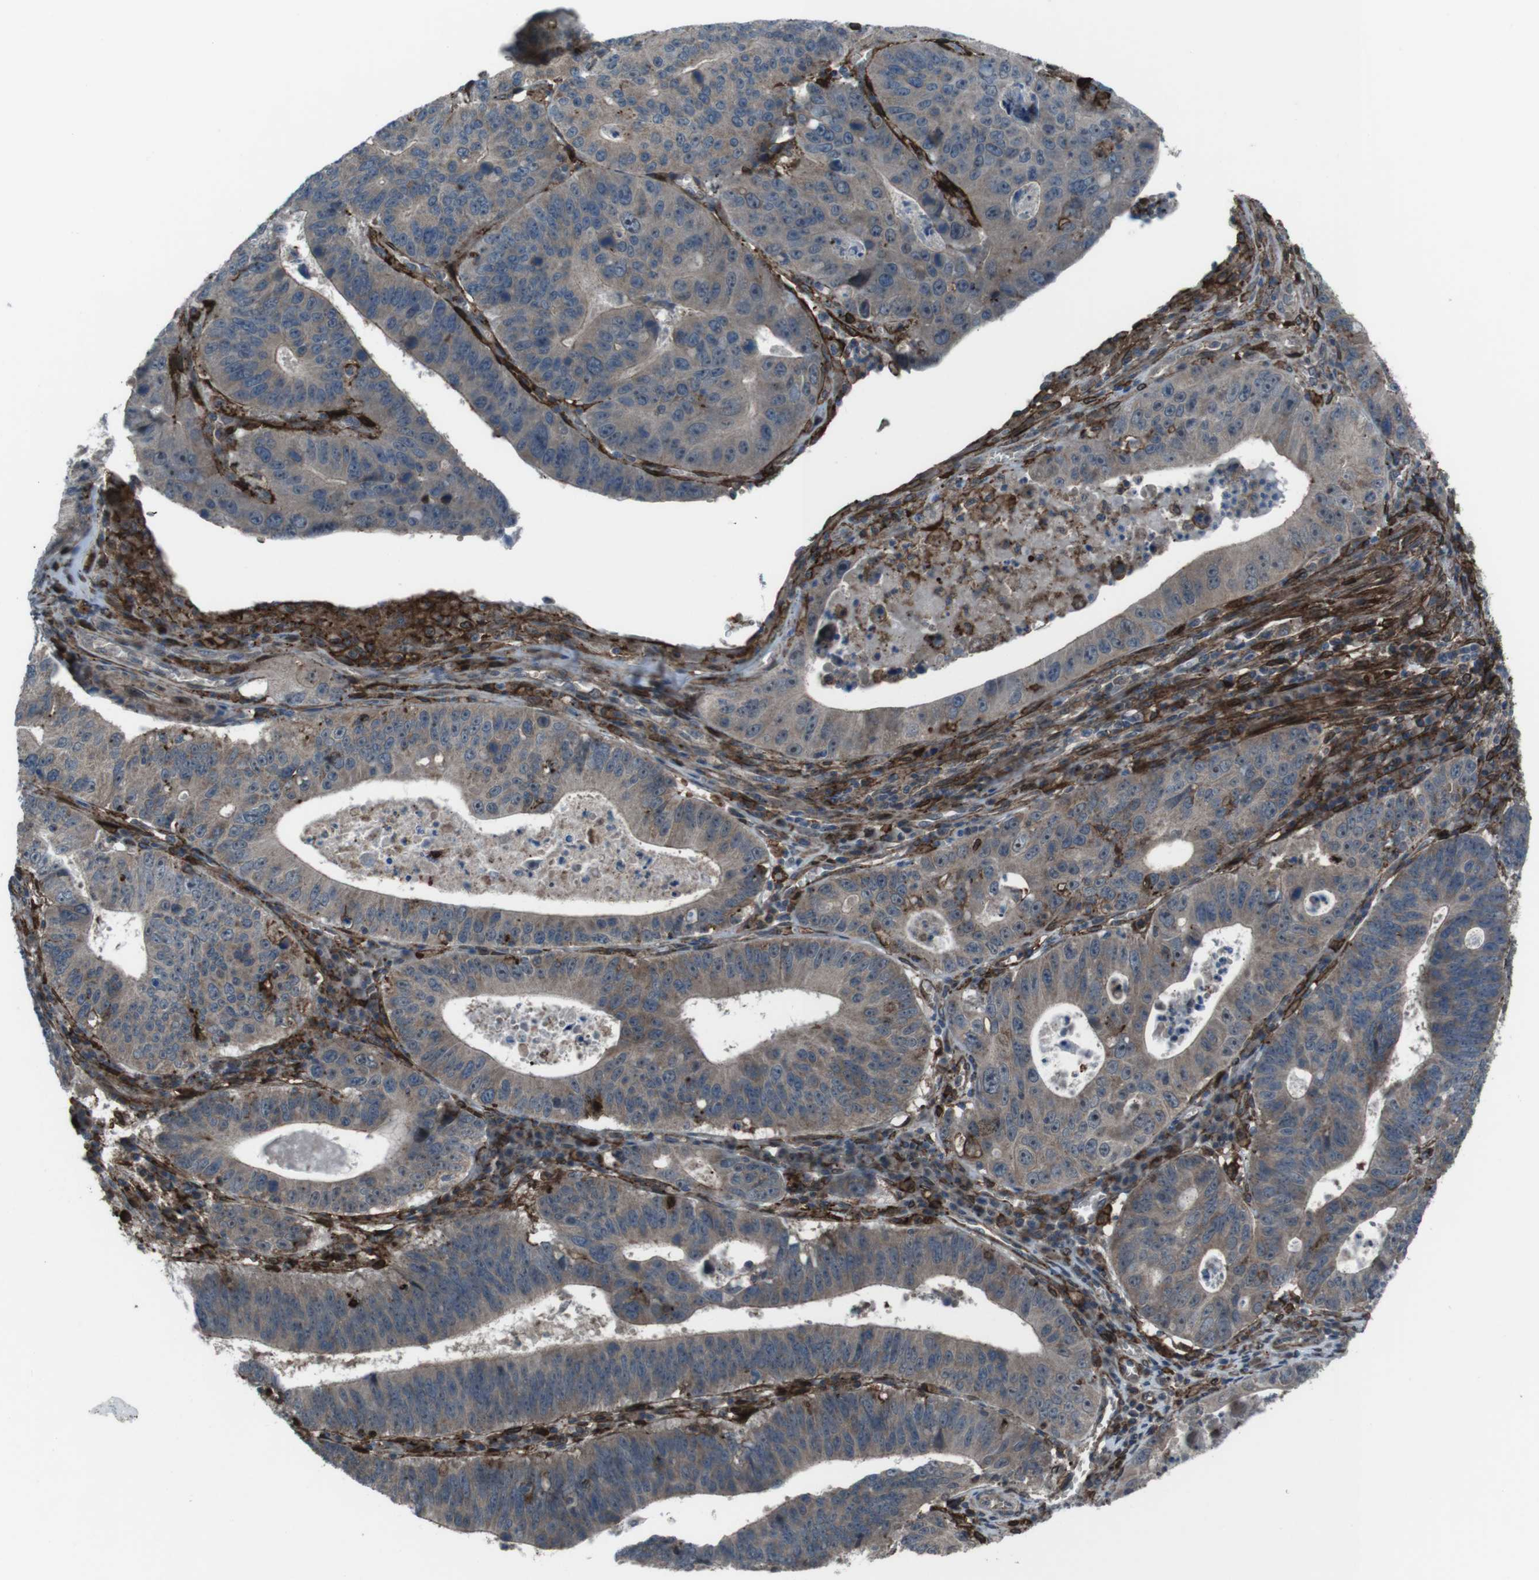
{"staining": {"intensity": "moderate", "quantity": ">75%", "location": "cytoplasmic/membranous"}, "tissue": "stomach cancer", "cell_type": "Tumor cells", "image_type": "cancer", "snomed": [{"axis": "morphology", "description": "Adenocarcinoma, NOS"}, {"axis": "topography", "description": "Stomach"}], "caption": "Brown immunohistochemical staining in stomach cancer (adenocarcinoma) demonstrates moderate cytoplasmic/membranous expression in approximately >75% of tumor cells.", "gene": "GDF10", "patient": {"sex": "male", "age": 59}}